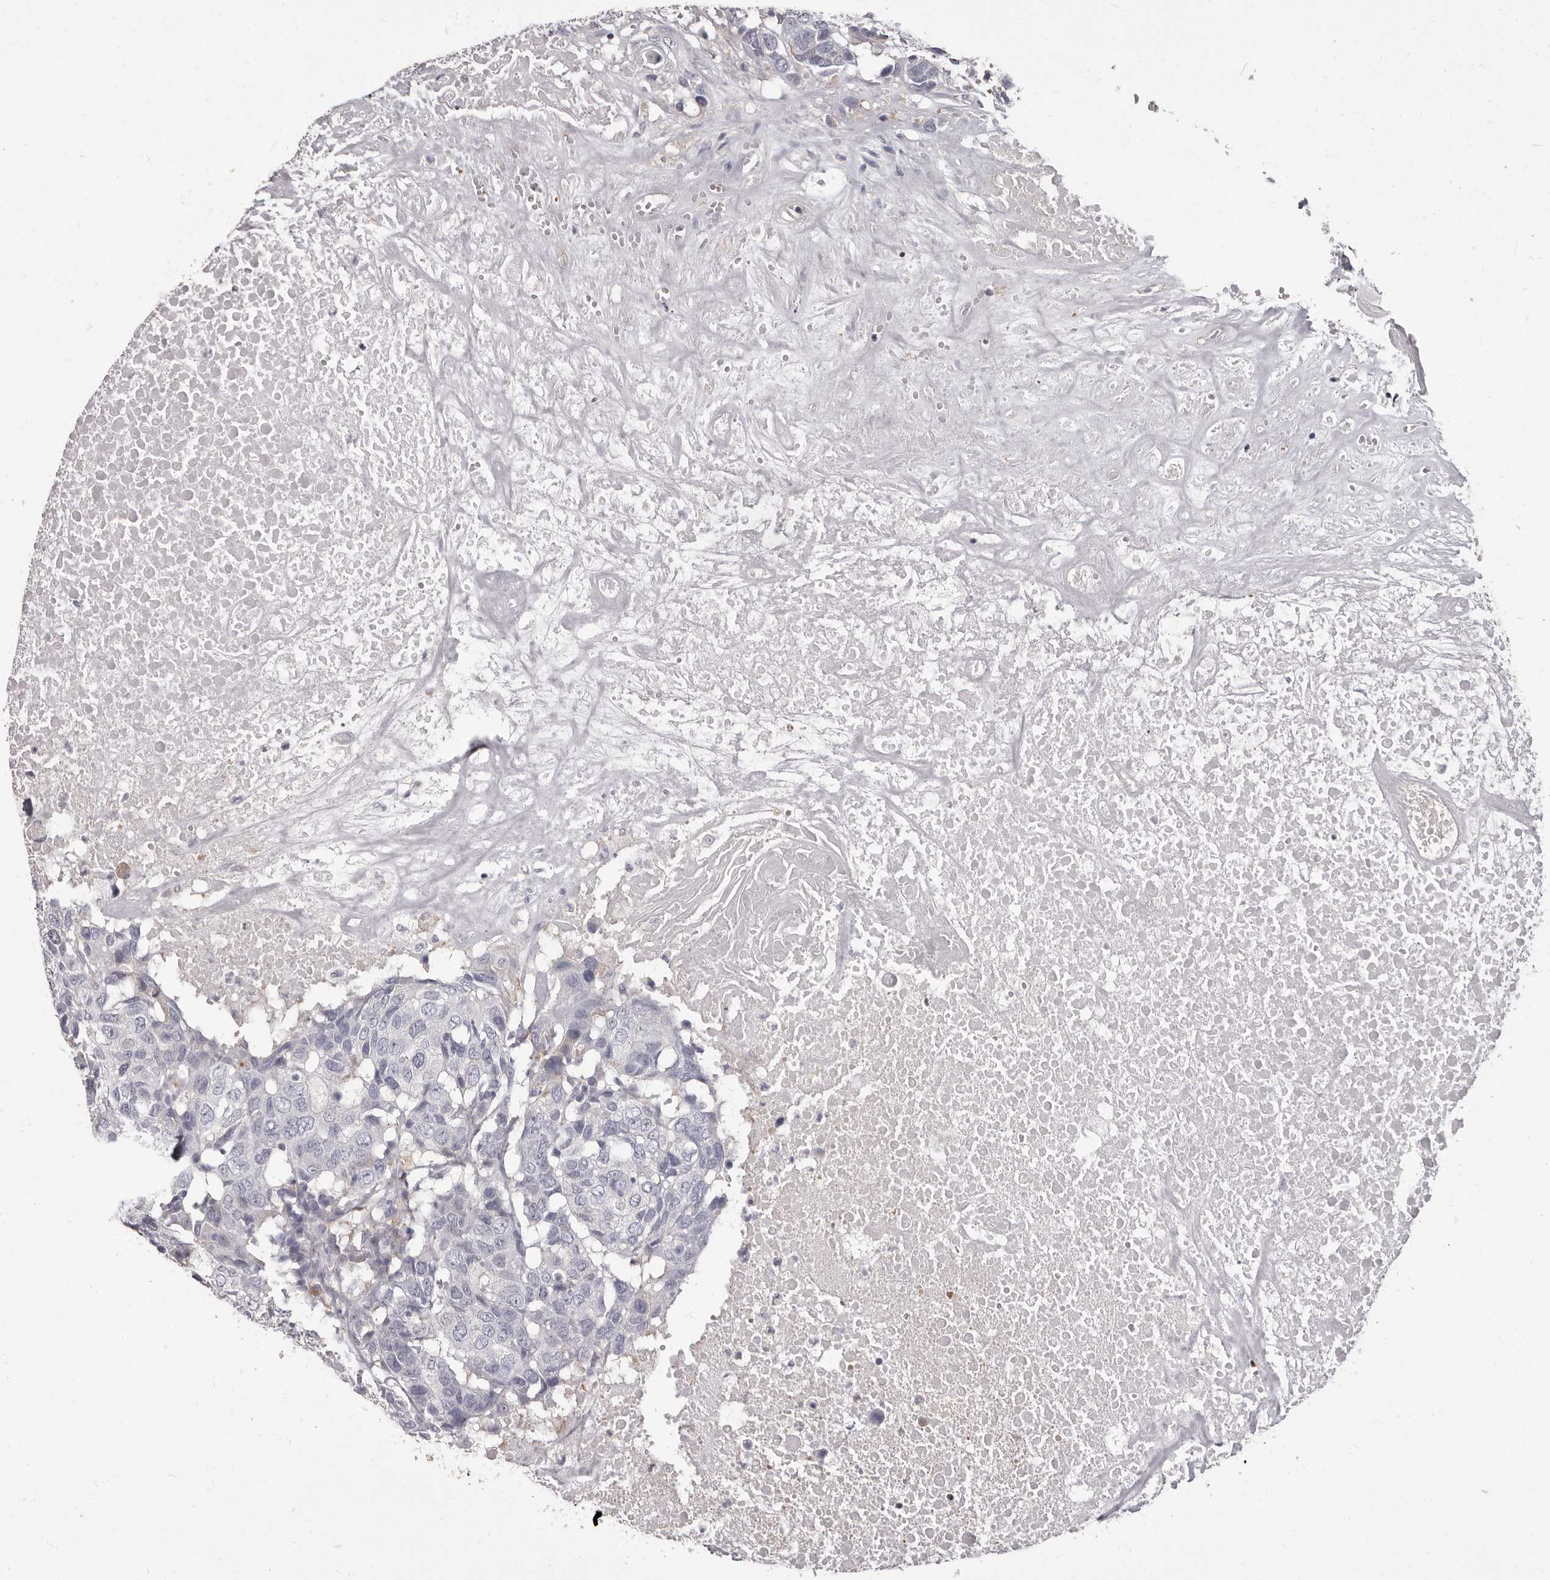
{"staining": {"intensity": "negative", "quantity": "none", "location": "none"}, "tissue": "head and neck cancer", "cell_type": "Tumor cells", "image_type": "cancer", "snomed": [{"axis": "morphology", "description": "Squamous cell carcinoma, NOS"}, {"axis": "topography", "description": "Head-Neck"}], "caption": "DAB (3,3'-diaminobenzidine) immunohistochemical staining of head and neck cancer (squamous cell carcinoma) exhibits no significant expression in tumor cells.", "gene": "APEH", "patient": {"sex": "male", "age": 66}}